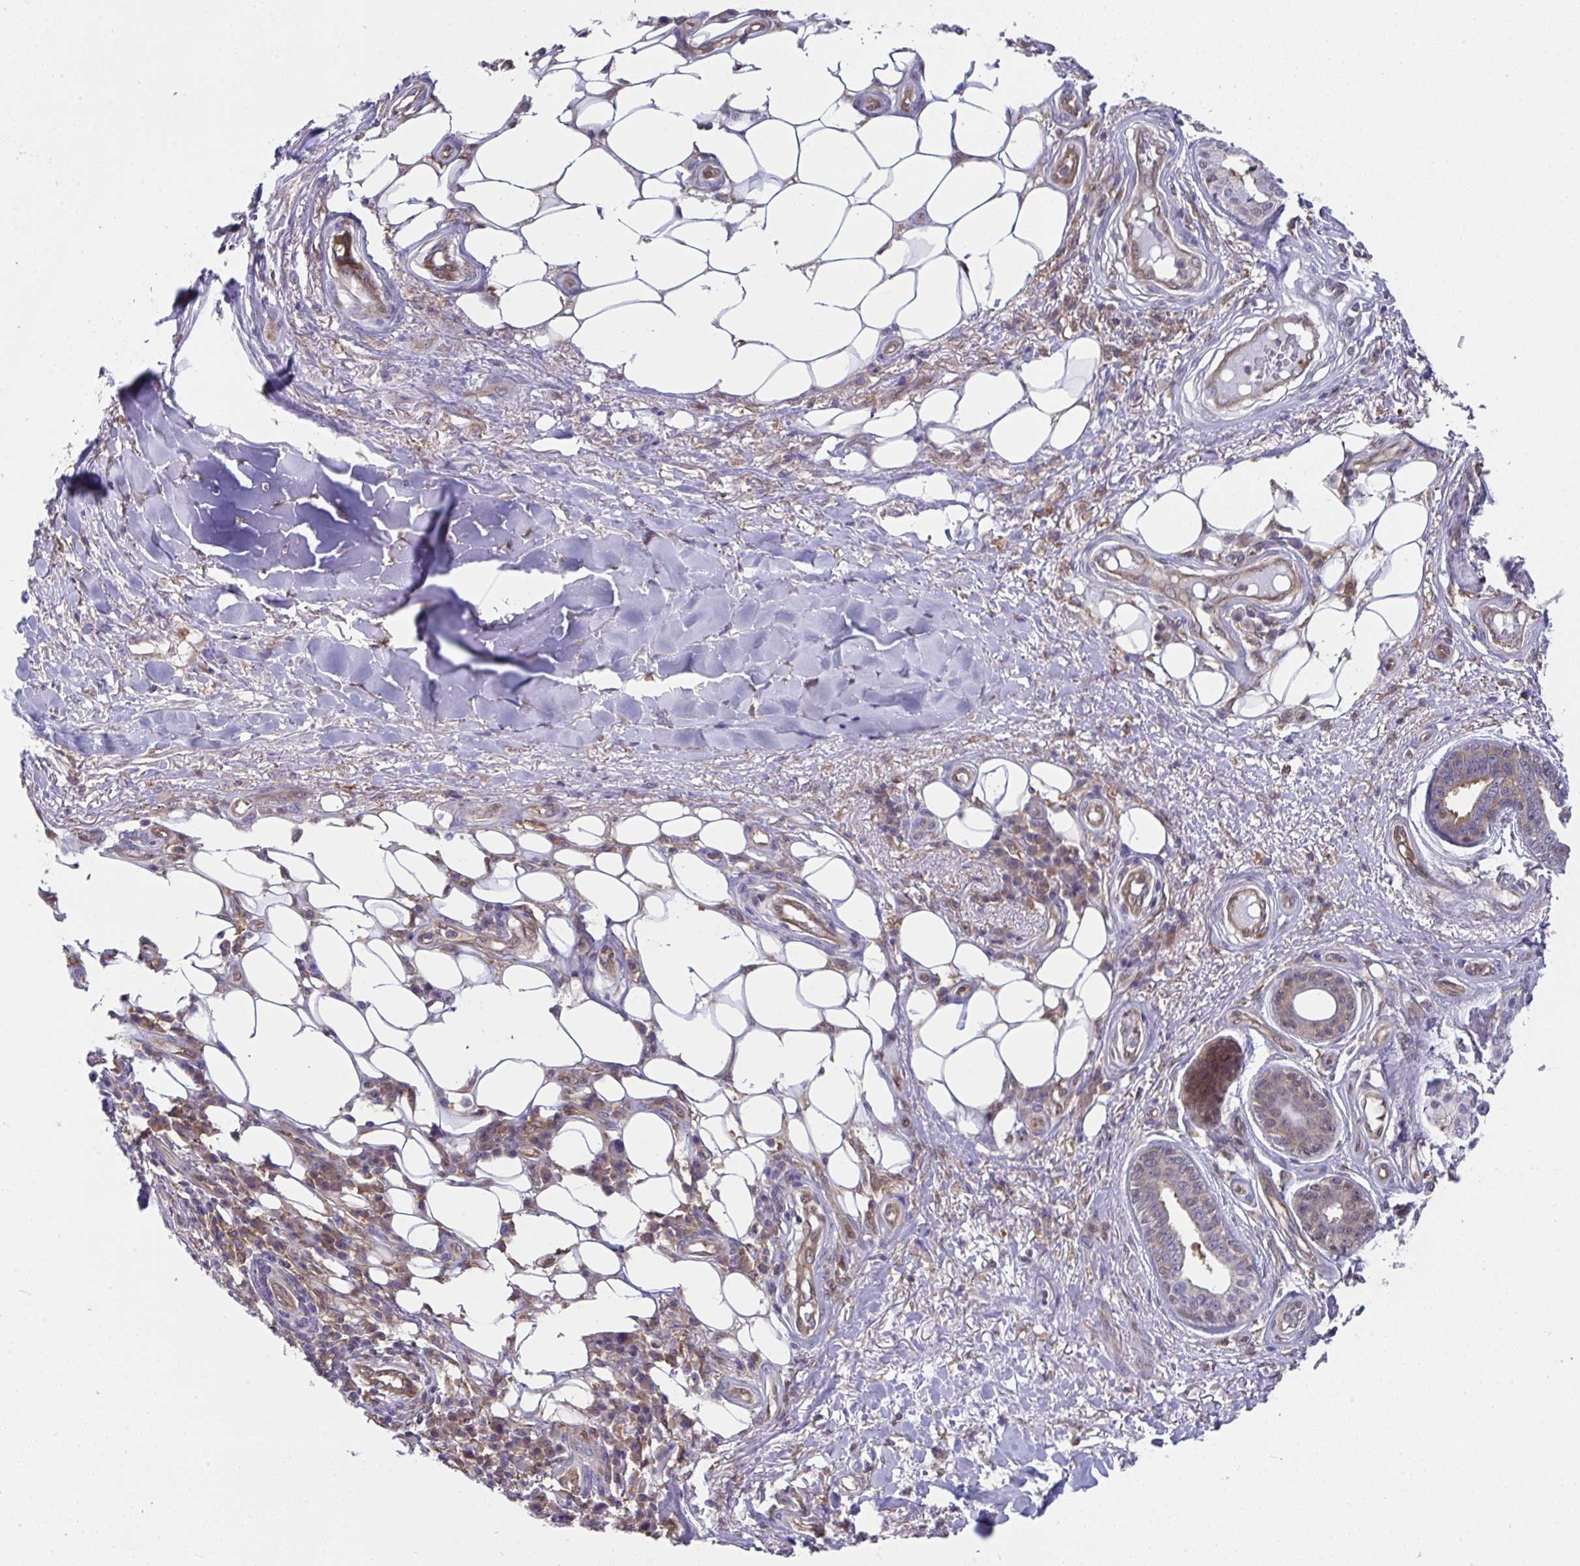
{"staining": {"intensity": "weak", "quantity": "<25%", "location": "cytoplasmic/membranous,nuclear"}, "tissue": "skin cancer", "cell_type": "Tumor cells", "image_type": "cancer", "snomed": [{"axis": "morphology", "description": "Squamous cell carcinoma, NOS"}, {"axis": "topography", "description": "Skin"}], "caption": "Tumor cells are negative for brown protein staining in squamous cell carcinoma (skin). (DAB IHC, high magnification).", "gene": "ALDH16A1", "patient": {"sex": "male", "age": 70}}